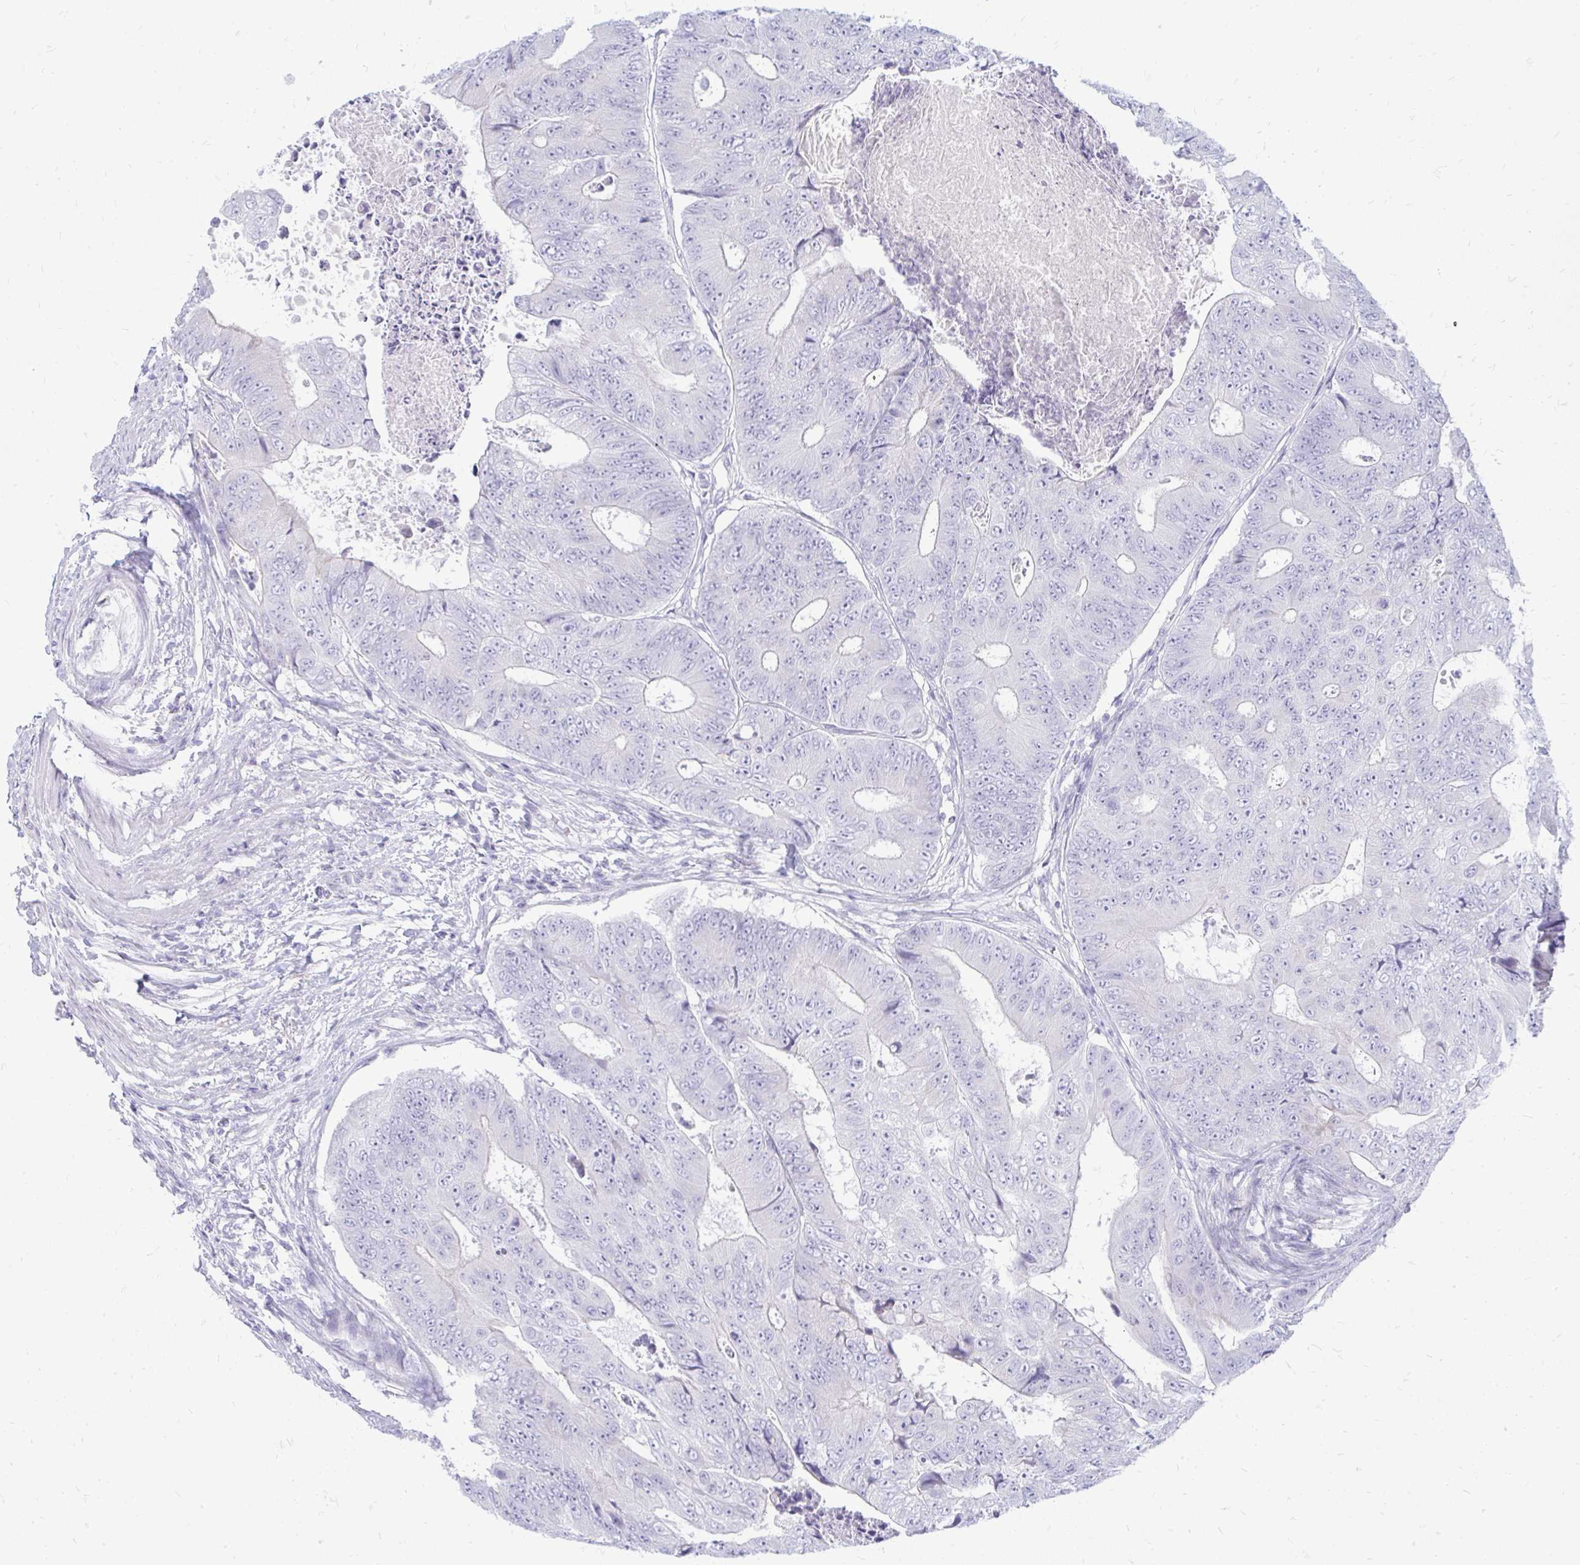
{"staining": {"intensity": "negative", "quantity": "none", "location": "none"}, "tissue": "colorectal cancer", "cell_type": "Tumor cells", "image_type": "cancer", "snomed": [{"axis": "morphology", "description": "Adenocarcinoma, NOS"}, {"axis": "topography", "description": "Colon"}], "caption": "Colorectal cancer (adenocarcinoma) was stained to show a protein in brown. There is no significant staining in tumor cells.", "gene": "TSPEAR", "patient": {"sex": "female", "age": 48}}